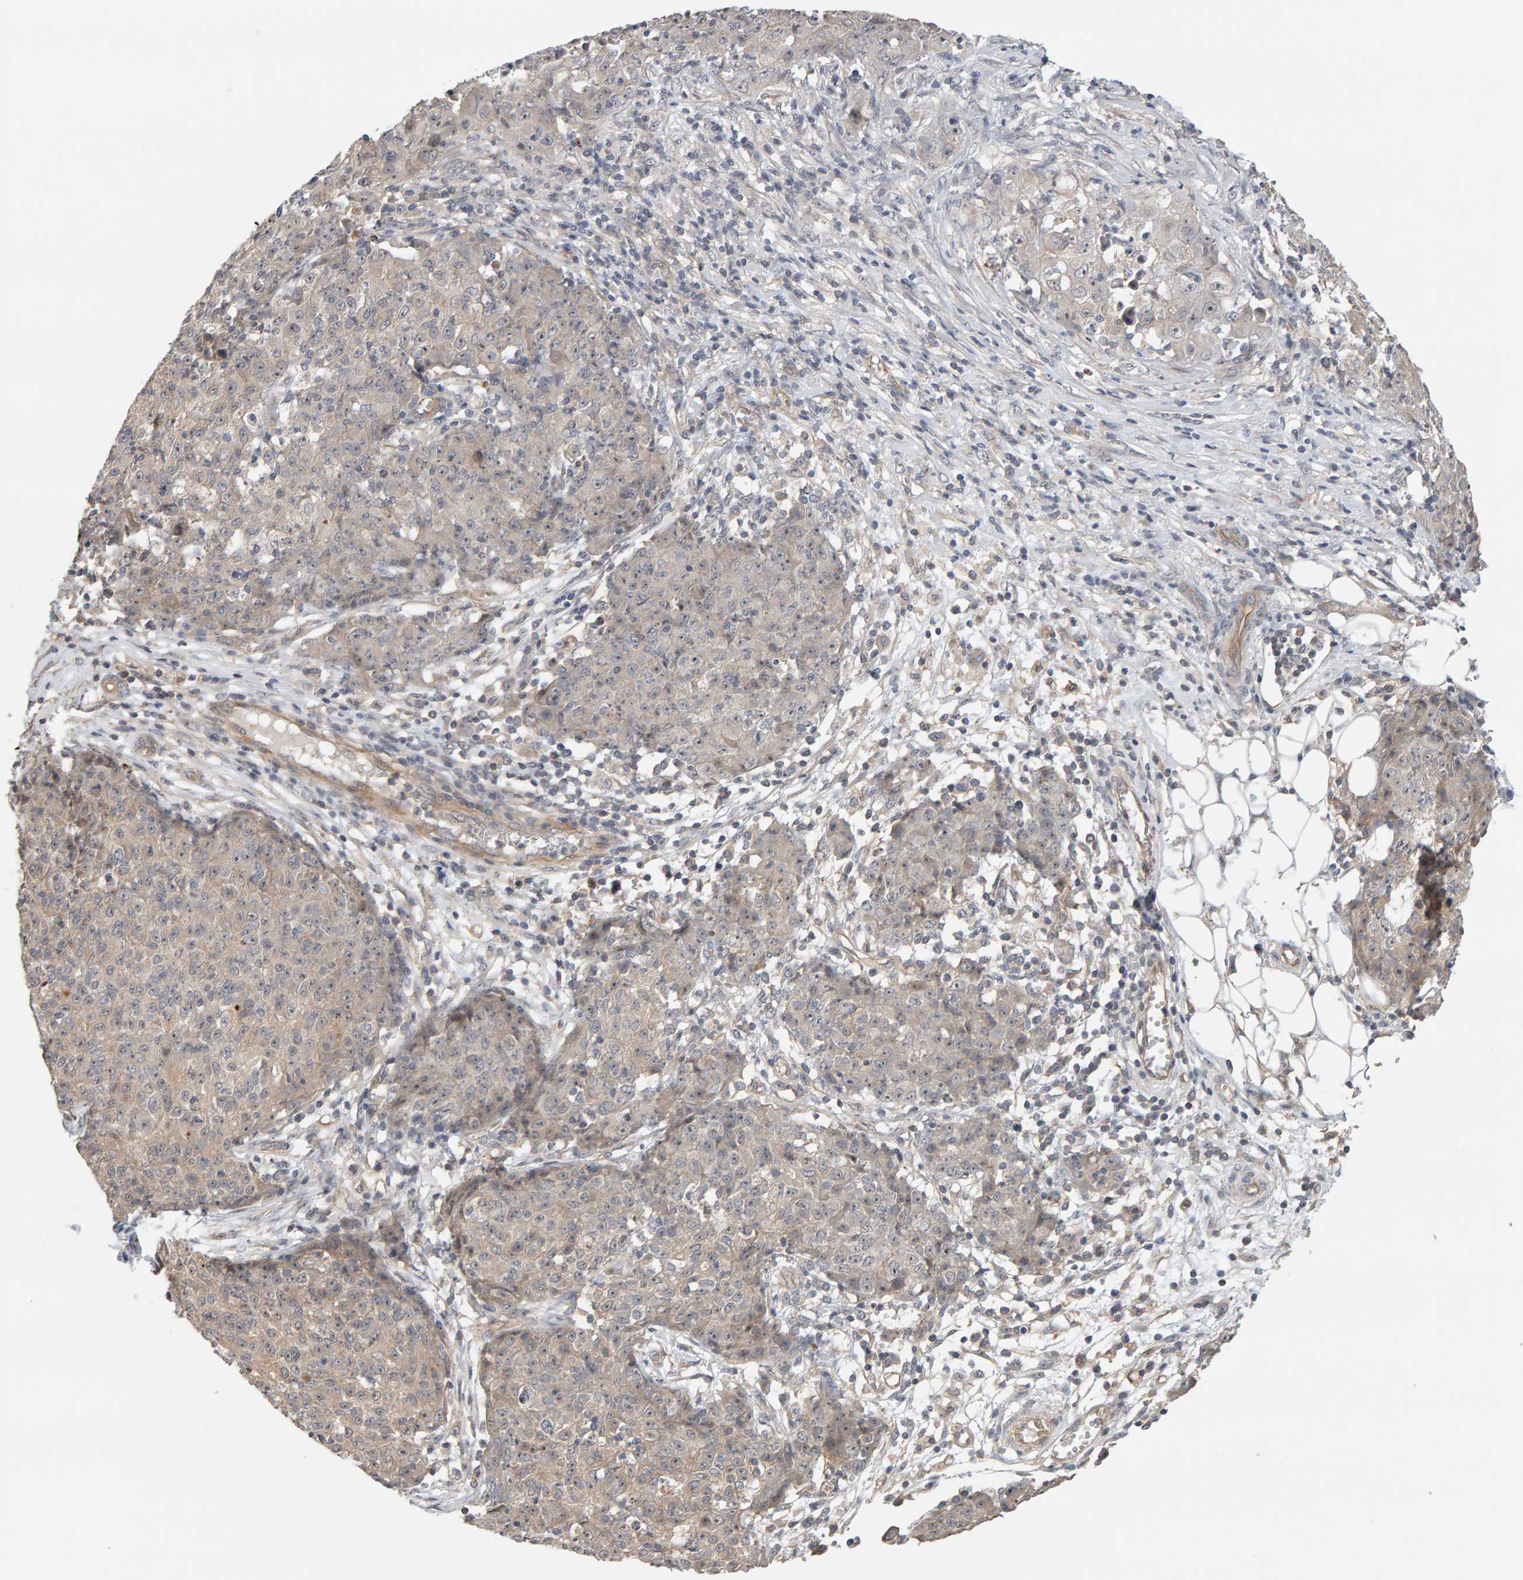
{"staining": {"intensity": "weak", "quantity": ">75%", "location": "cytoplasmic/membranous"}, "tissue": "ovarian cancer", "cell_type": "Tumor cells", "image_type": "cancer", "snomed": [{"axis": "morphology", "description": "Carcinoma, endometroid"}, {"axis": "topography", "description": "Ovary"}], "caption": "Tumor cells show low levels of weak cytoplasmic/membranous staining in about >75% of cells in human ovarian endometroid carcinoma.", "gene": "PPP1R16A", "patient": {"sex": "female", "age": 42}}